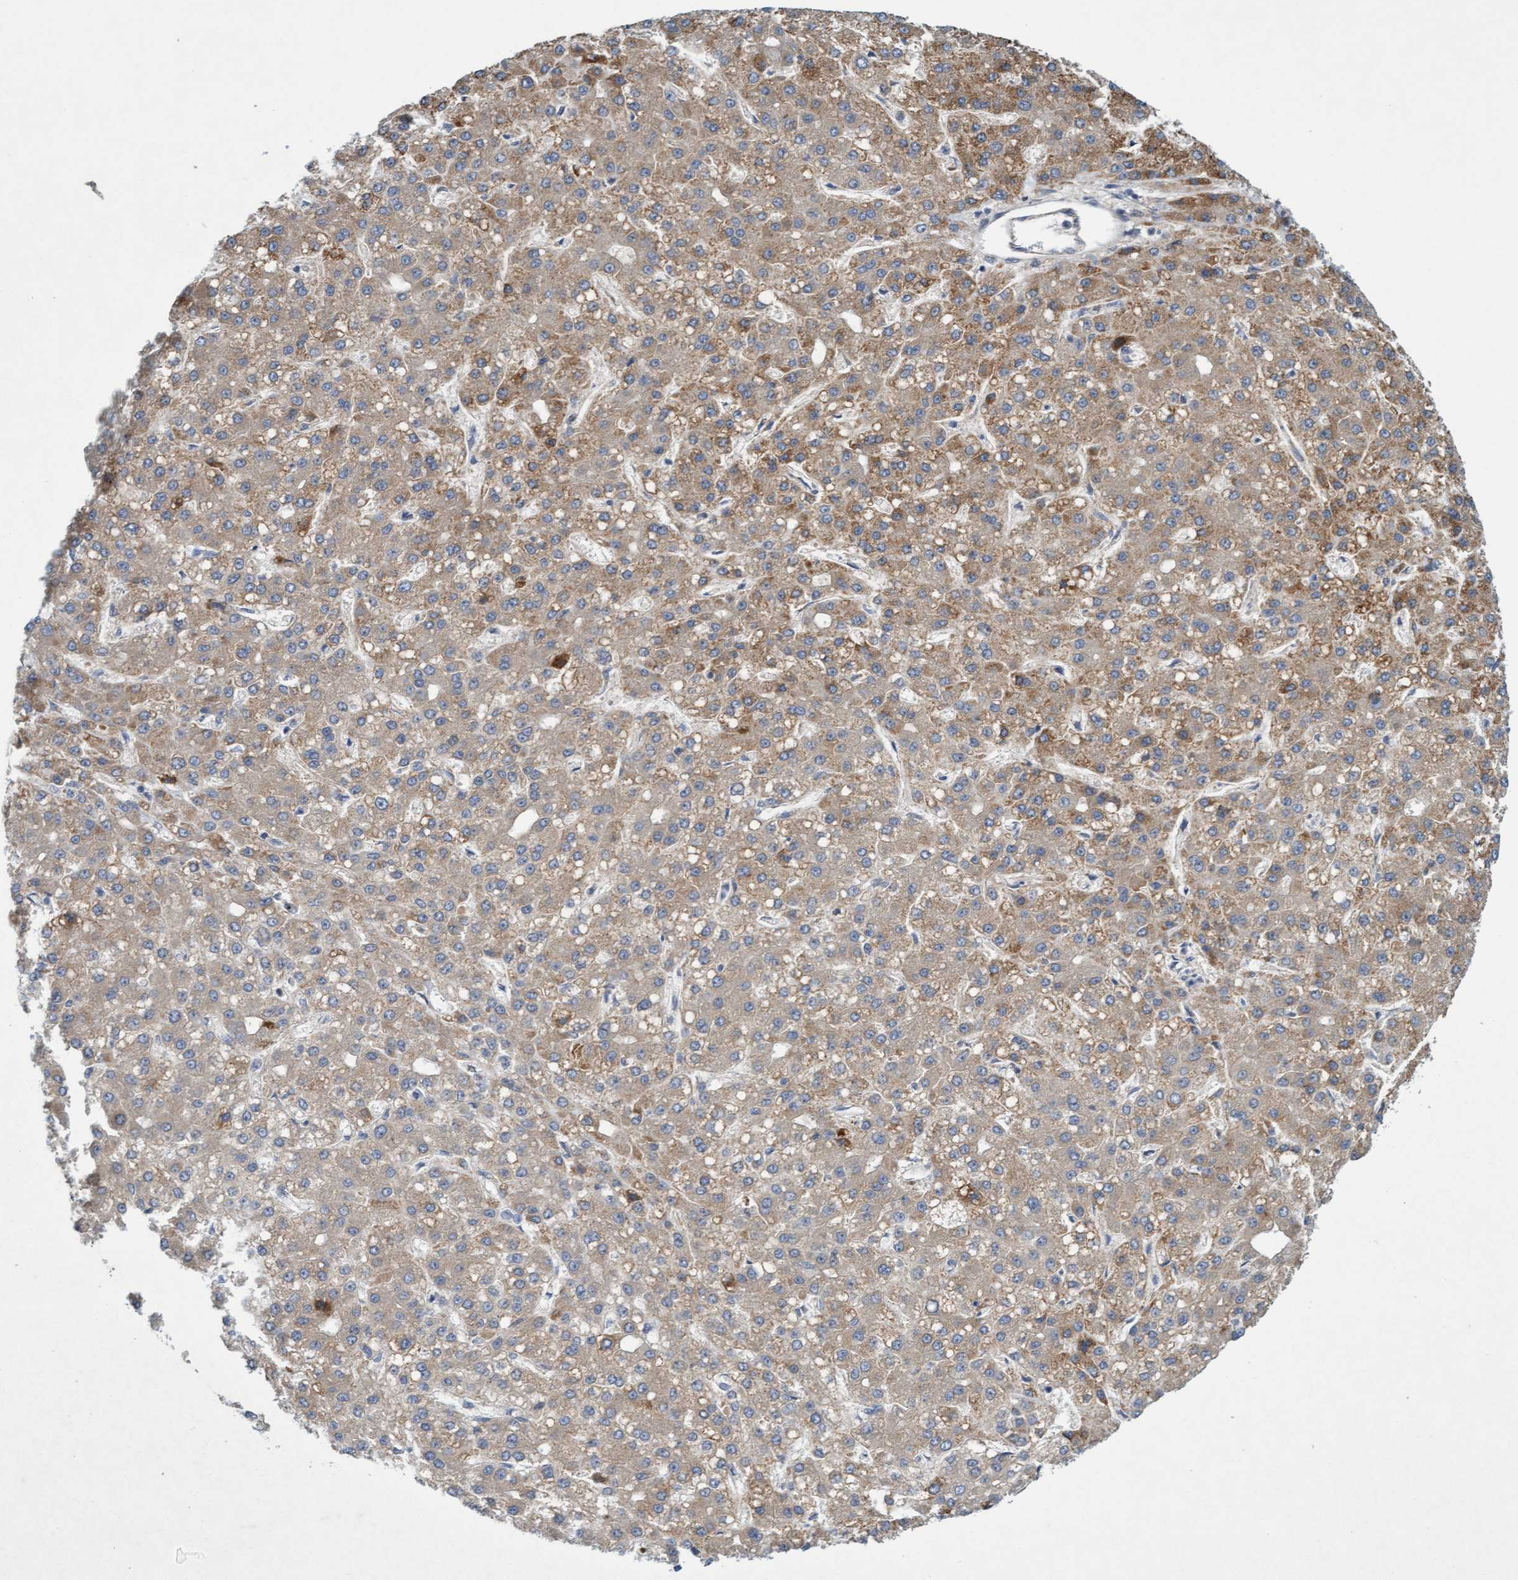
{"staining": {"intensity": "moderate", "quantity": ">75%", "location": "cytoplasmic/membranous"}, "tissue": "liver cancer", "cell_type": "Tumor cells", "image_type": "cancer", "snomed": [{"axis": "morphology", "description": "Carcinoma, Hepatocellular, NOS"}, {"axis": "topography", "description": "Liver"}], "caption": "Liver hepatocellular carcinoma stained with a protein marker exhibits moderate staining in tumor cells.", "gene": "DDHD2", "patient": {"sex": "male", "age": 67}}